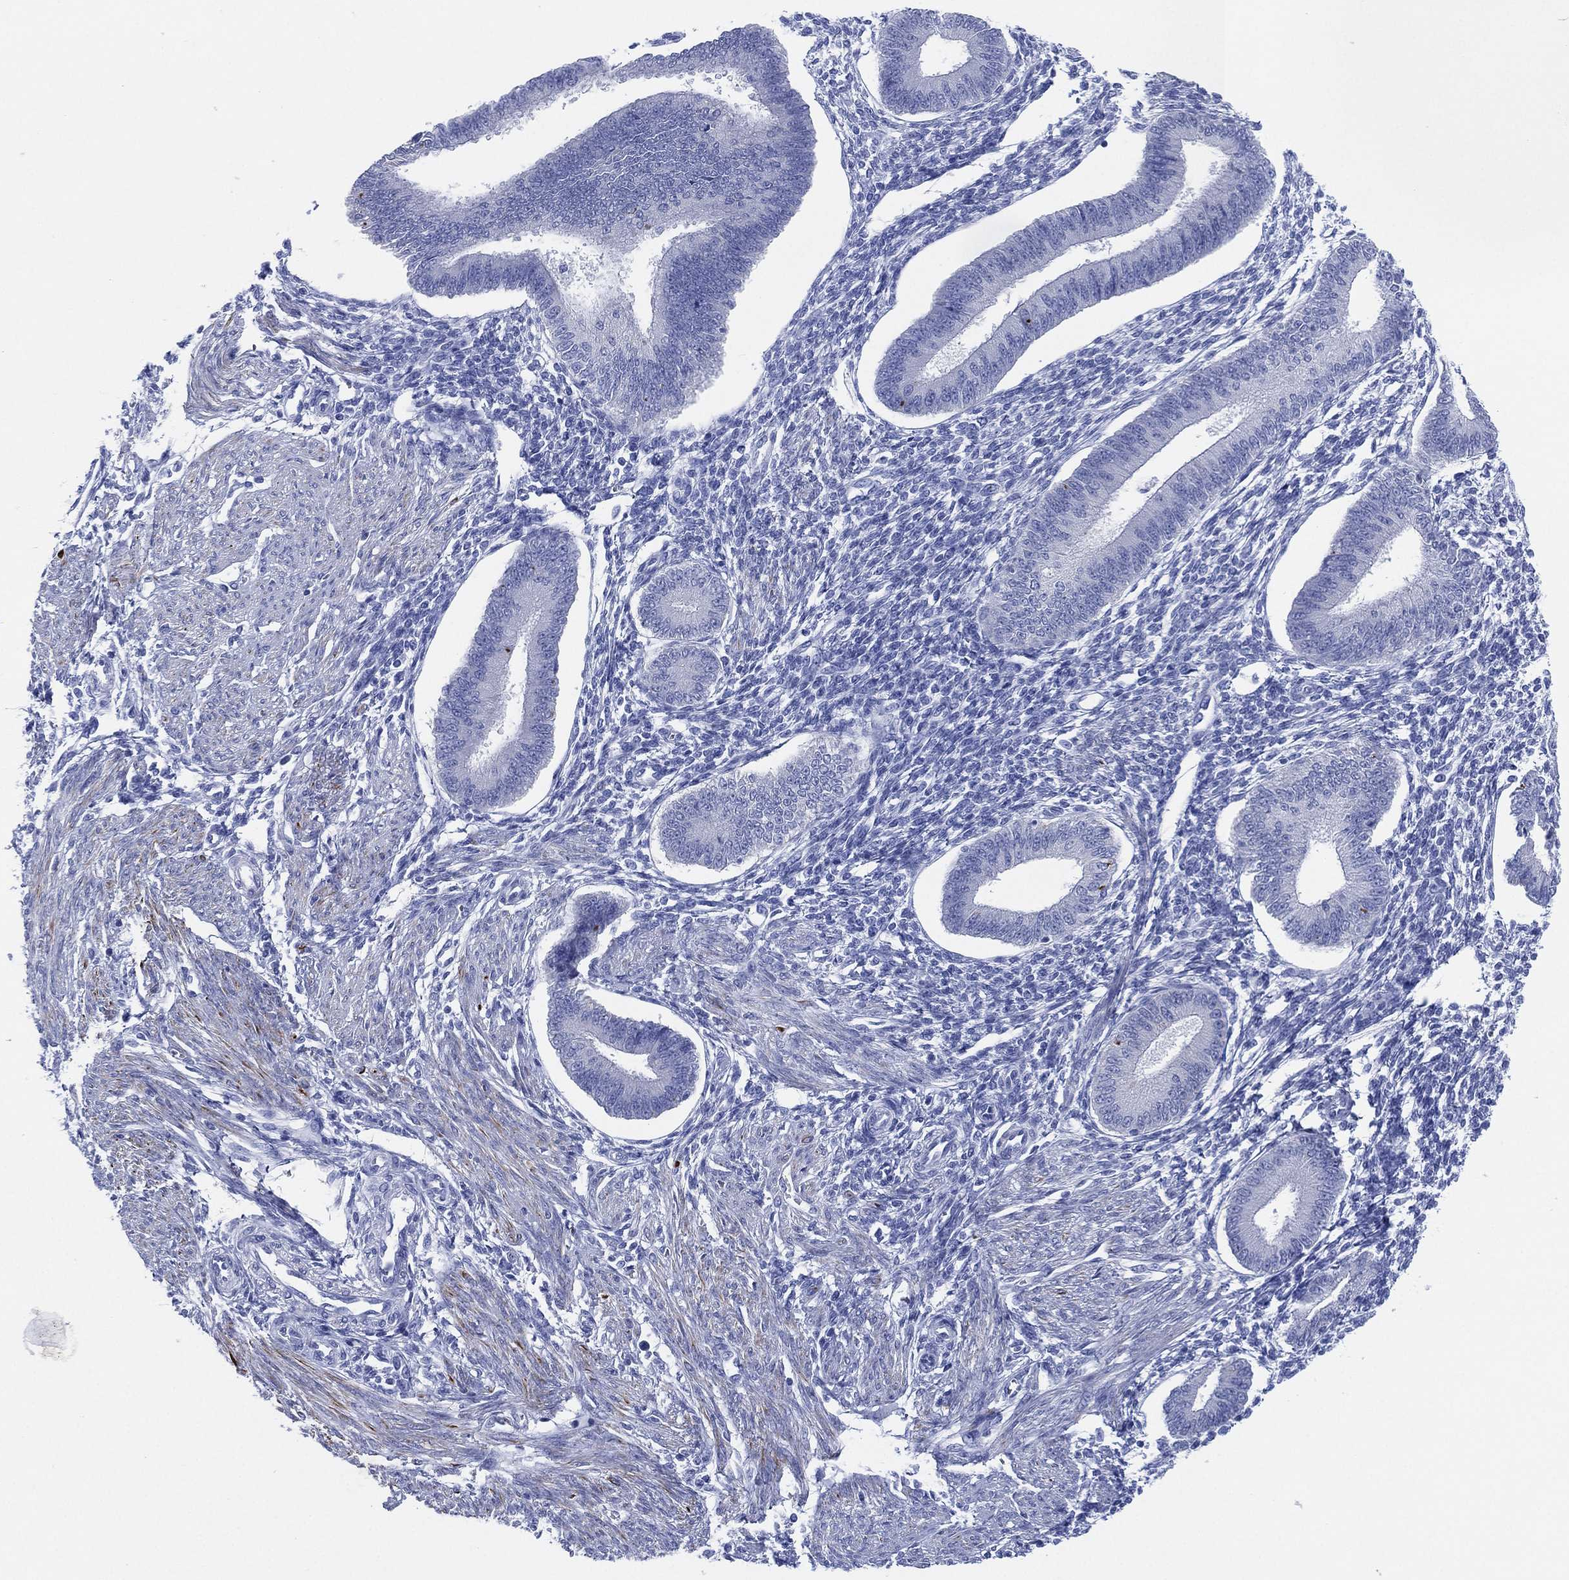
{"staining": {"intensity": "negative", "quantity": "none", "location": "none"}, "tissue": "endometrium", "cell_type": "Cells in endometrial stroma", "image_type": "normal", "snomed": [{"axis": "morphology", "description": "Normal tissue, NOS"}, {"axis": "topography", "description": "Endometrium"}], "caption": "Endometrium was stained to show a protein in brown. There is no significant positivity in cells in endometrial stroma. The staining was performed using DAB (3,3'-diaminobenzidine) to visualize the protein expression in brown, while the nuclei were stained in blue with hematoxylin (Magnification: 20x).", "gene": "SLC9C2", "patient": {"sex": "female", "age": 39}}